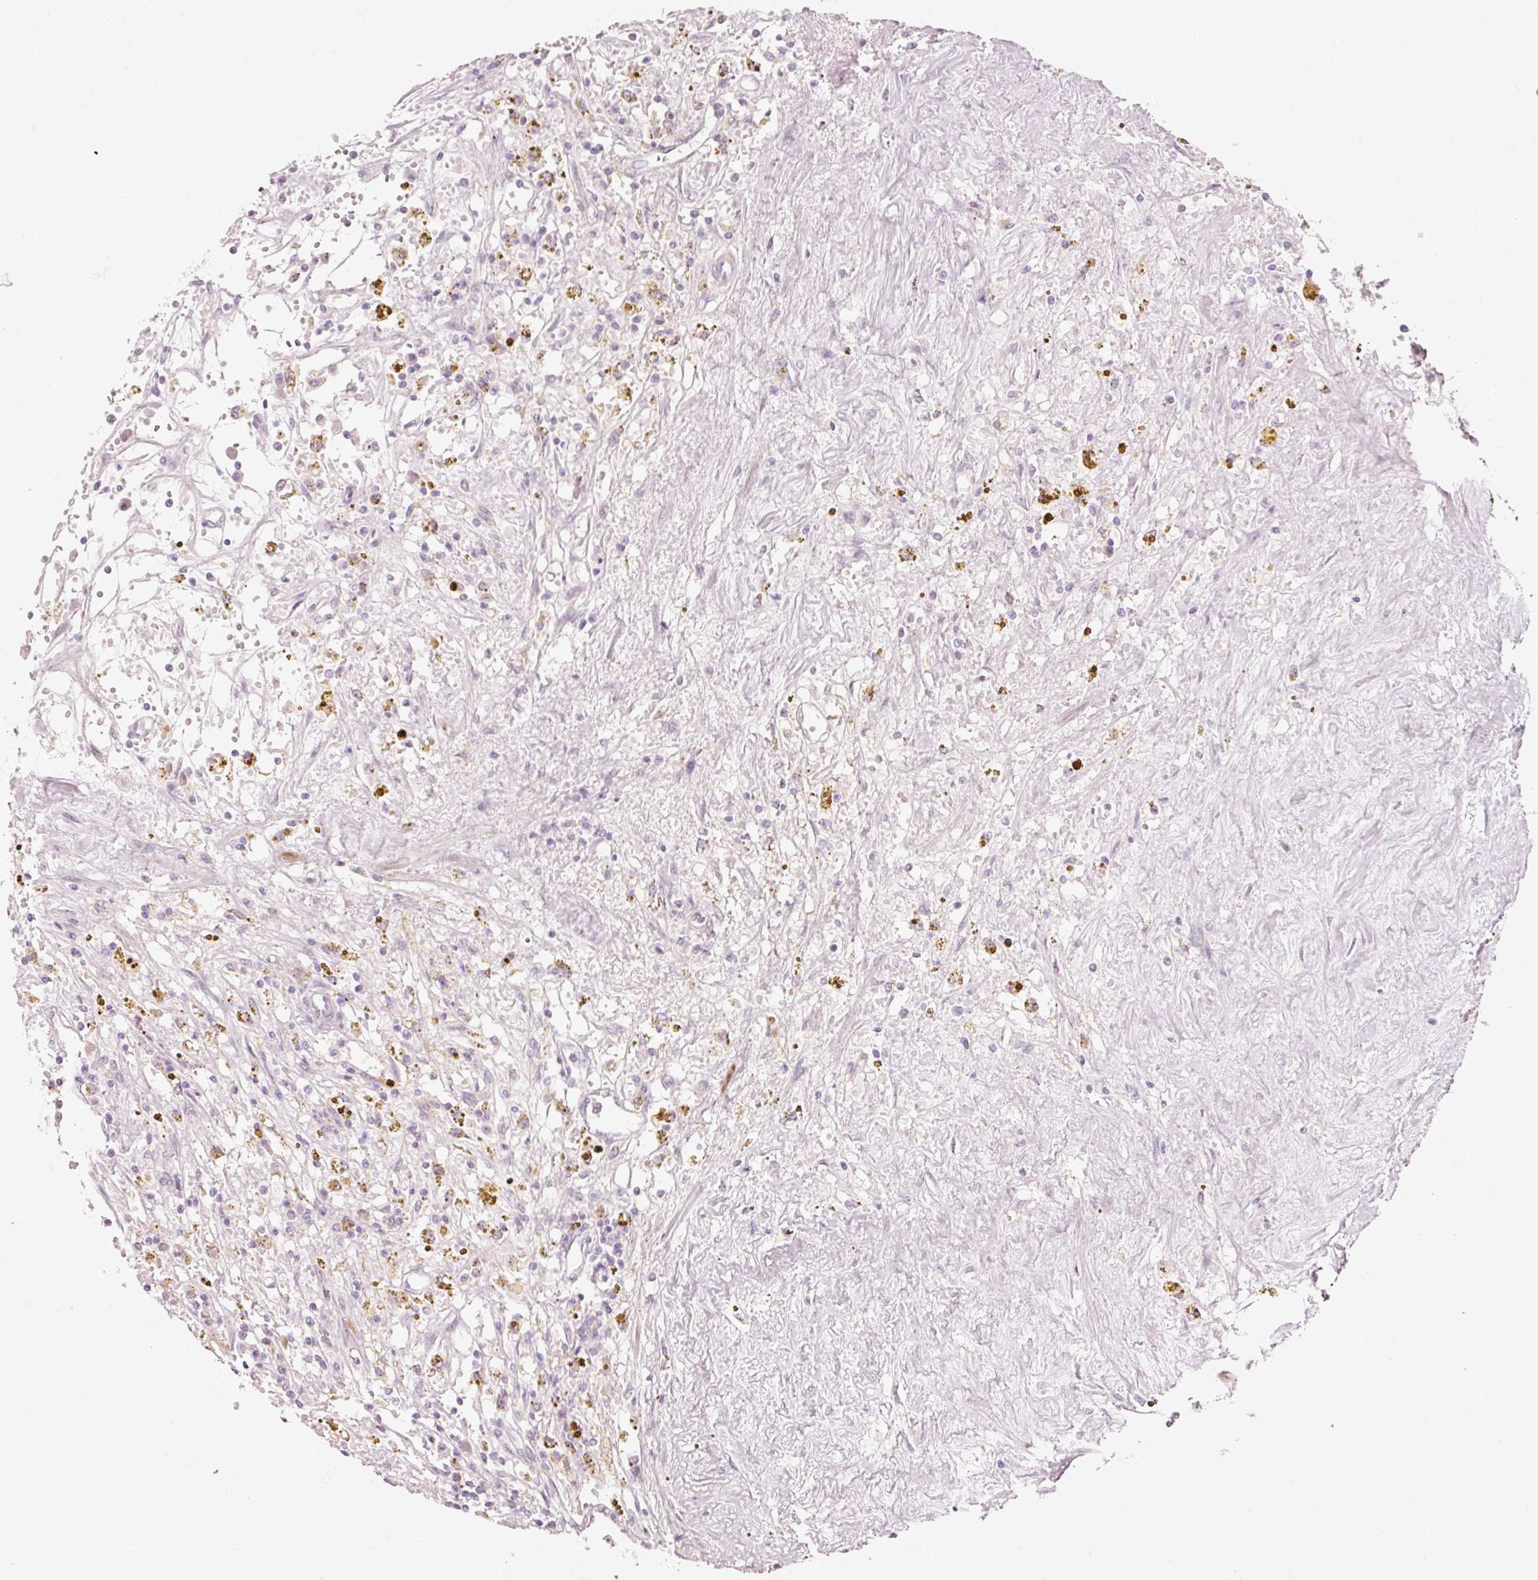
{"staining": {"intensity": "negative", "quantity": "none", "location": "none"}, "tissue": "renal cancer", "cell_type": "Tumor cells", "image_type": "cancer", "snomed": [{"axis": "morphology", "description": "Adenocarcinoma, NOS"}, {"axis": "topography", "description": "Kidney"}], "caption": "Immunohistochemical staining of adenocarcinoma (renal) demonstrates no significant positivity in tumor cells.", "gene": "TRIM73", "patient": {"sex": "male", "age": 56}}